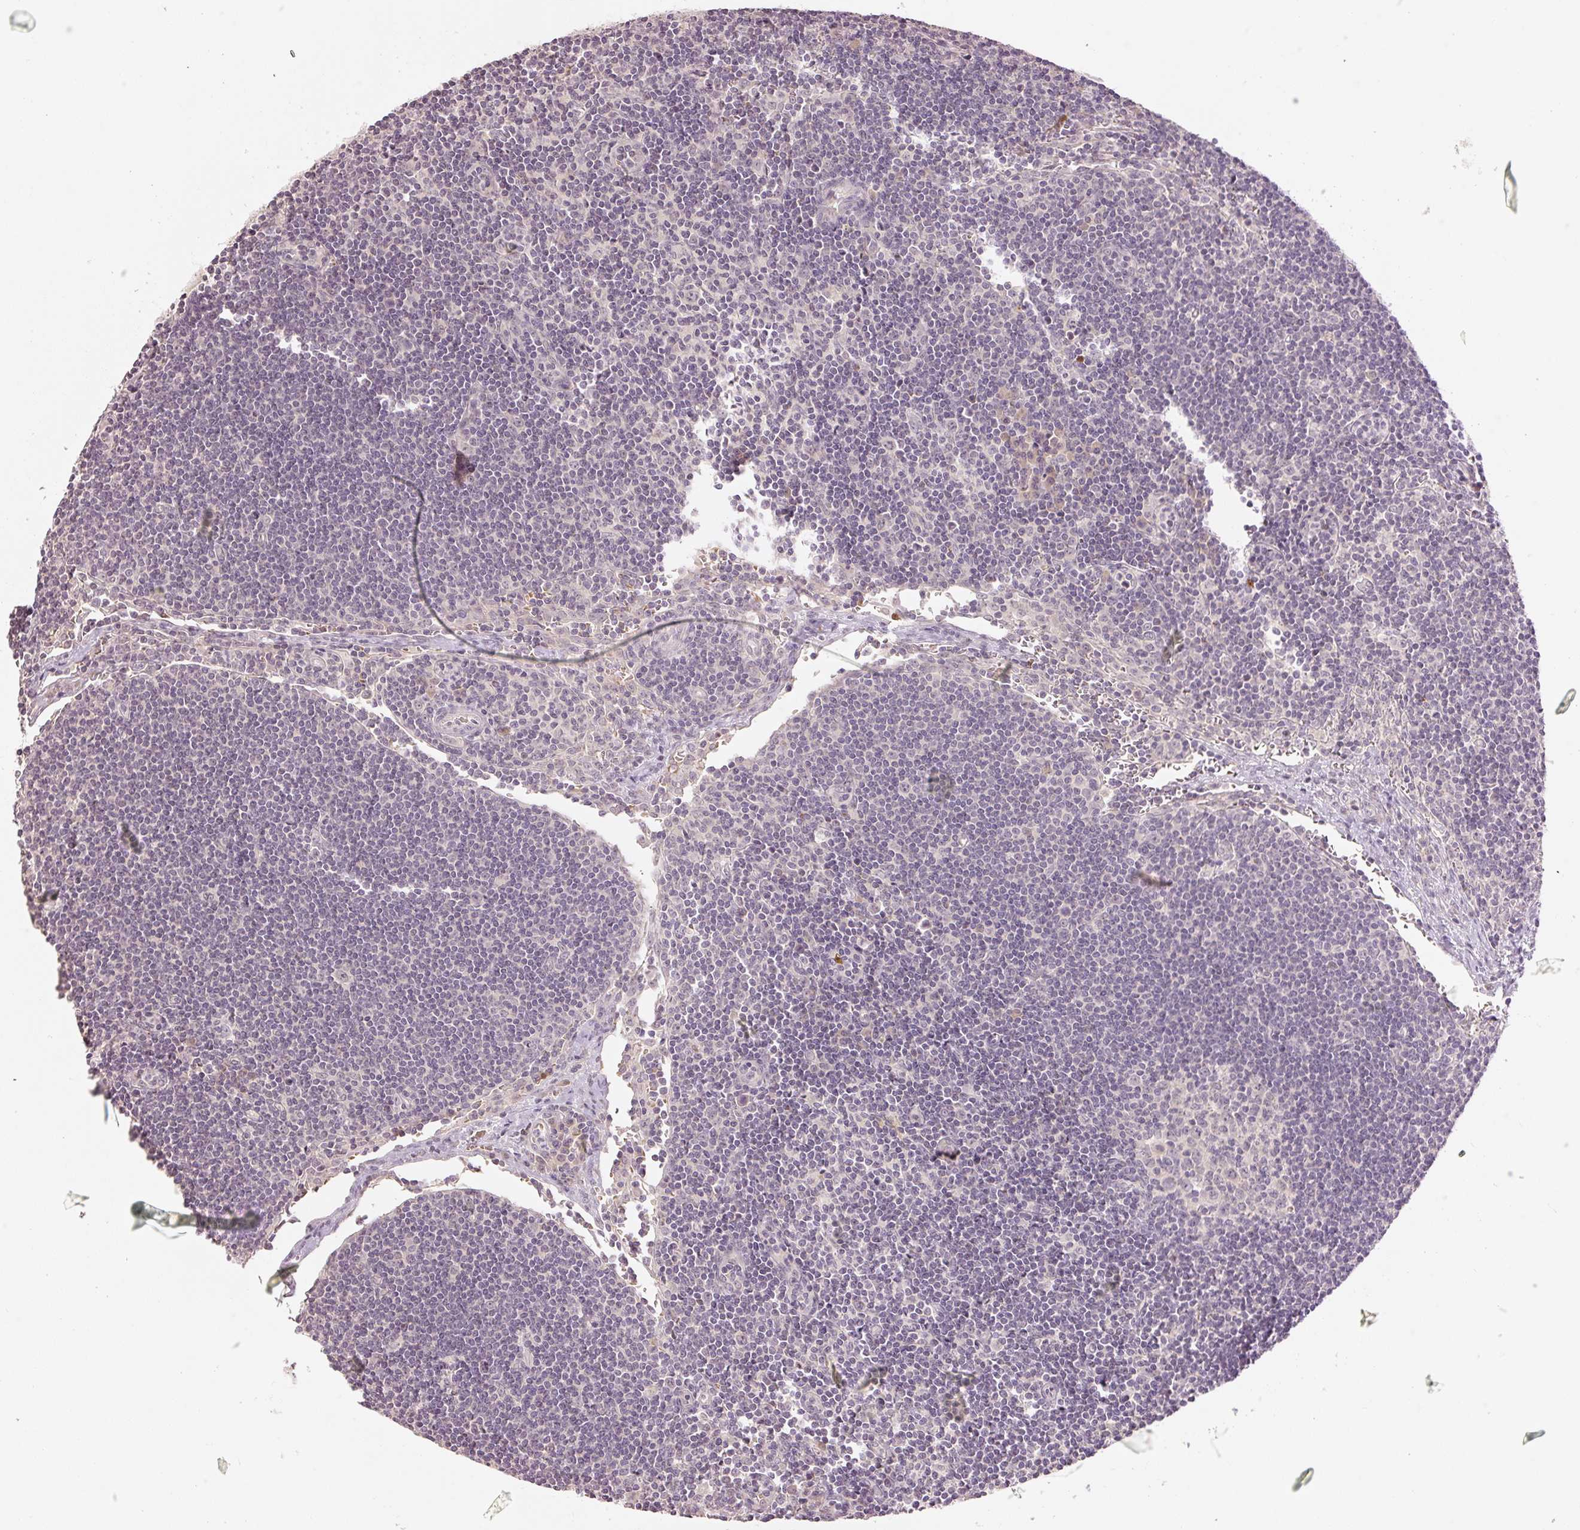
{"staining": {"intensity": "negative", "quantity": "none", "location": "none"}, "tissue": "lymph node", "cell_type": "Germinal center cells", "image_type": "normal", "snomed": [{"axis": "morphology", "description": "Normal tissue, NOS"}, {"axis": "topography", "description": "Lymph node"}], "caption": "A high-resolution micrograph shows immunohistochemistry staining of unremarkable lymph node, which demonstrates no significant positivity in germinal center cells.", "gene": "GZMA", "patient": {"sex": "female", "age": 29}}